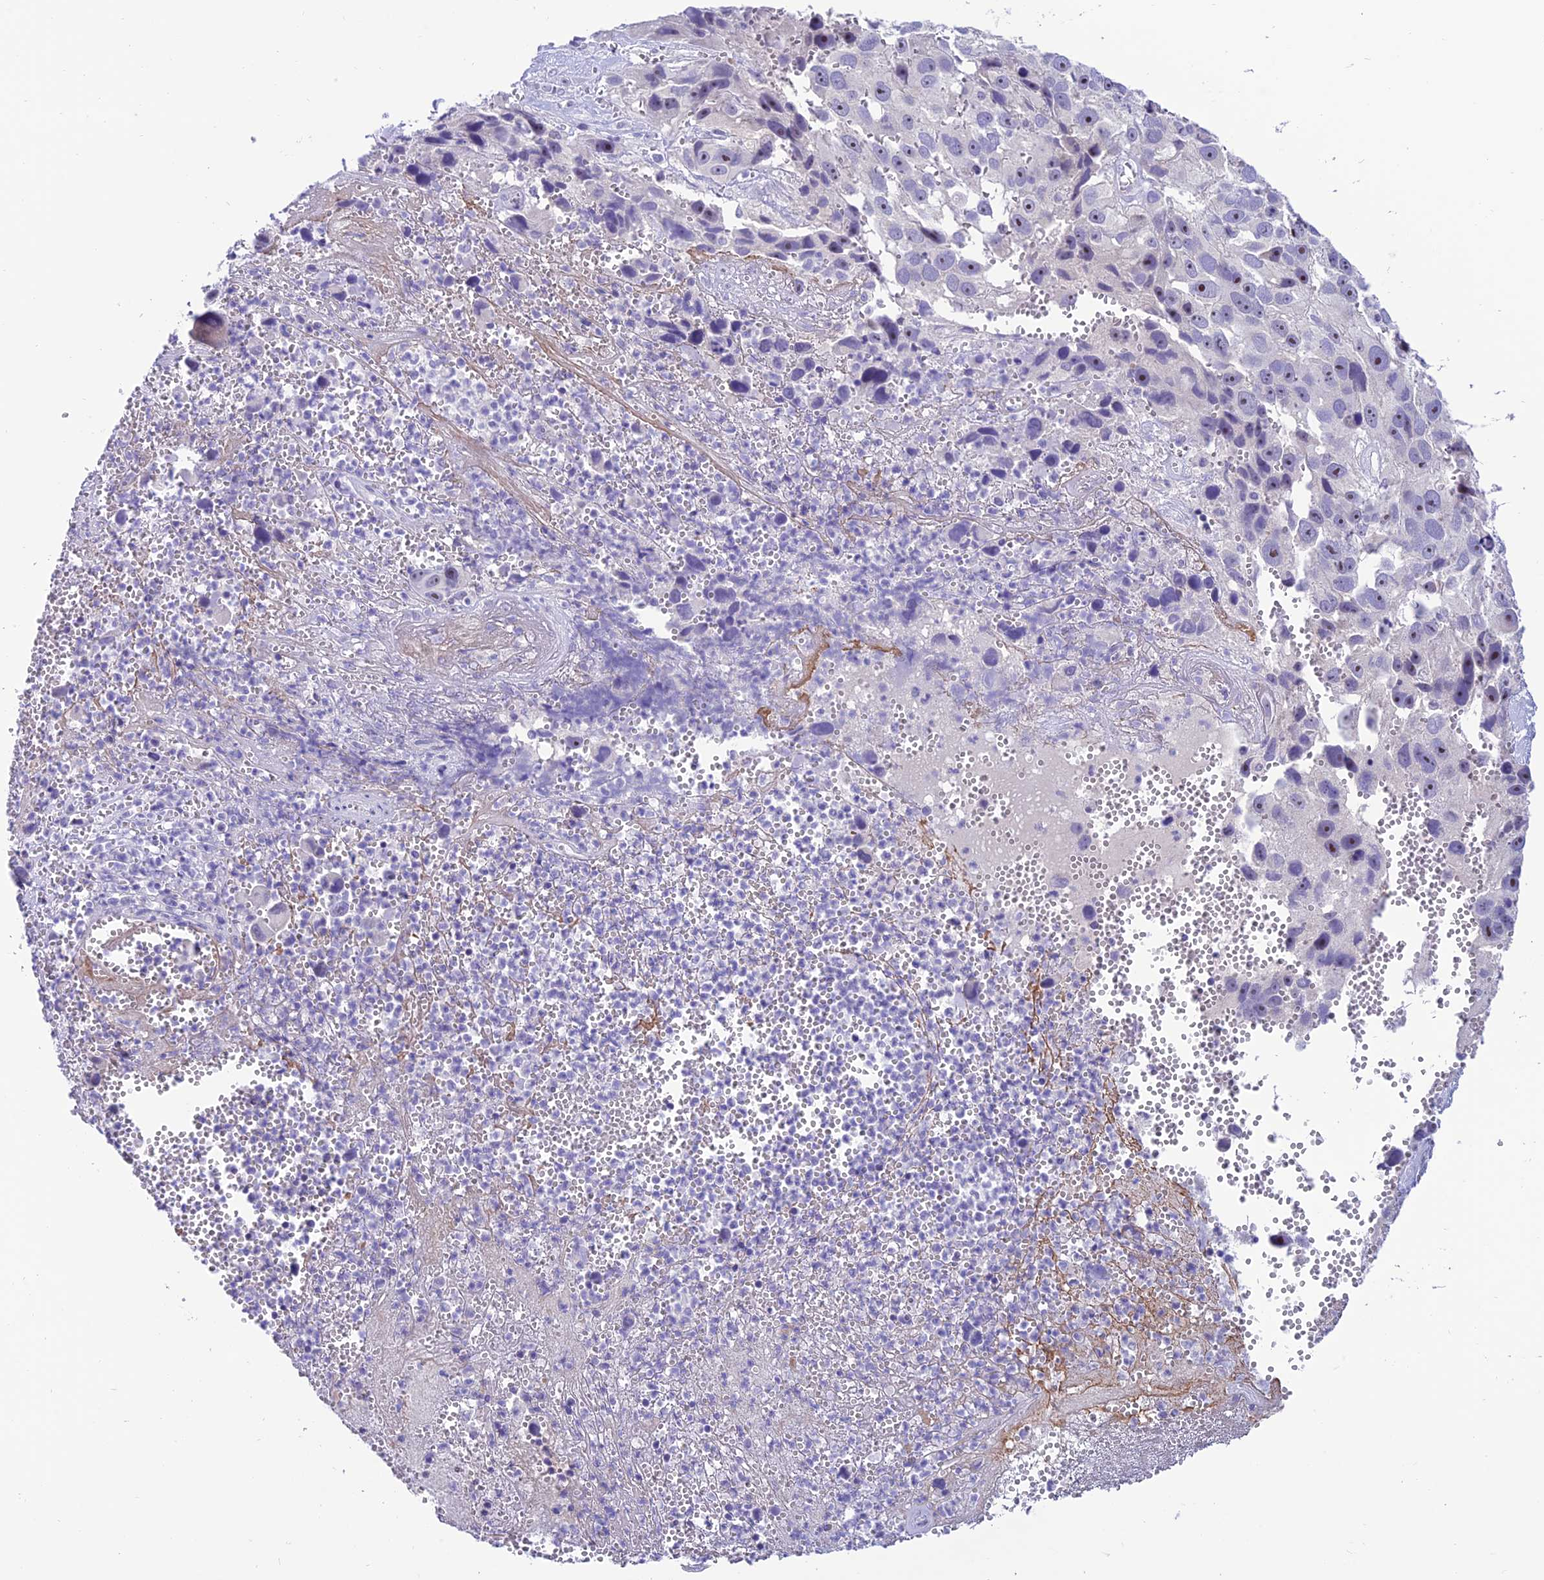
{"staining": {"intensity": "moderate", "quantity": "<25%", "location": "nuclear"}, "tissue": "melanoma", "cell_type": "Tumor cells", "image_type": "cancer", "snomed": [{"axis": "morphology", "description": "Malignant melanoma, NOS"}, {"axis": "topography", "description": "Skin"}], "caption": "IHC photomicrograph of neoplastic tissue: melanoma stained using IHC displays low levels of moderate protein expression localized specifically in the nuclear of tumor cells, appearing as a nuclear brown color.", "gene": "SLC10A1", "patient": {"sex": "male", "age": 84}}